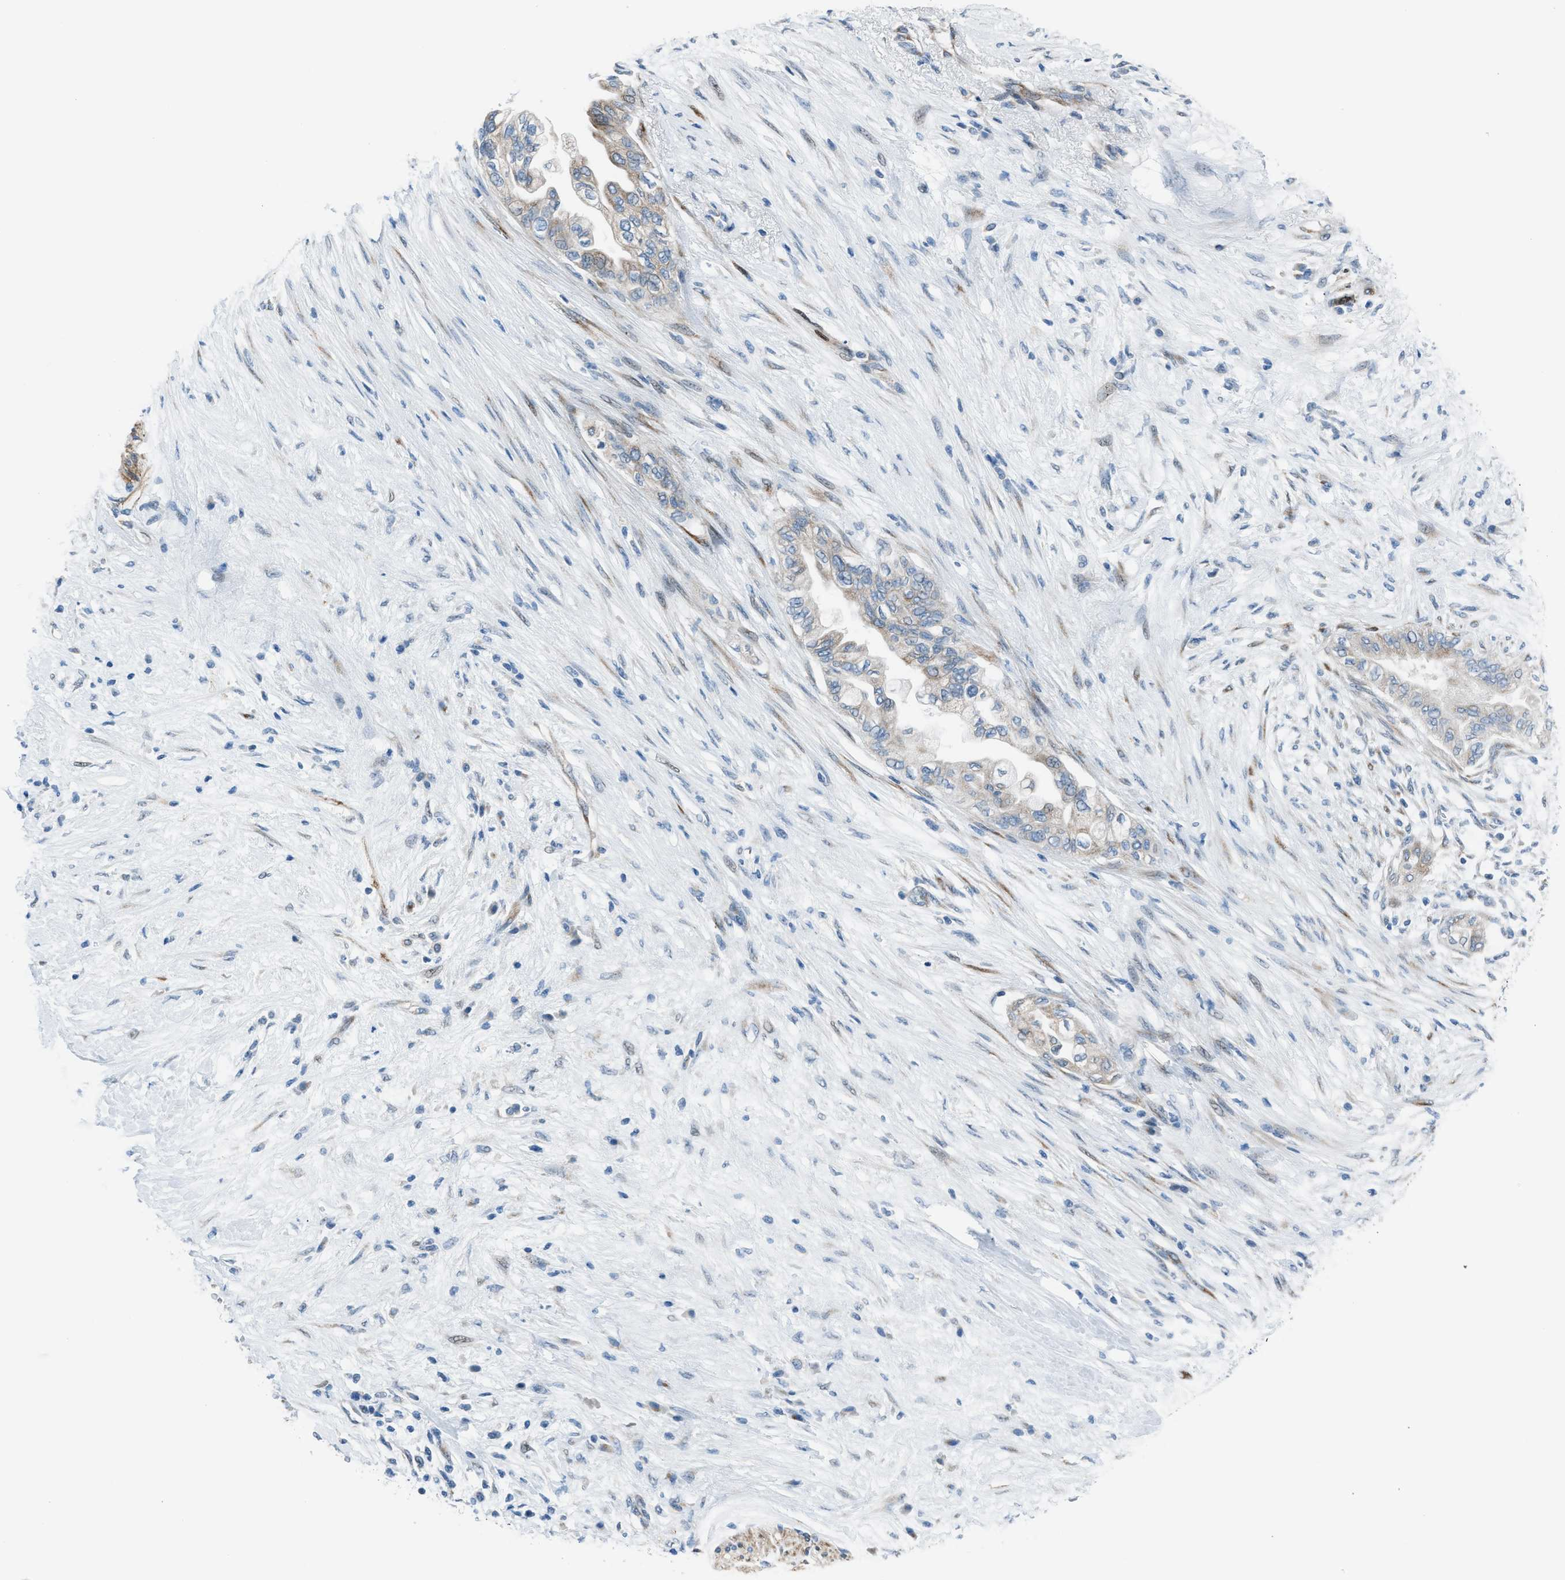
{"staining": {"intensity": "weak", "quantity": "25%-75%", "location": "cytoplasmic/membranous"}, "tissue": "pancreatic cancer", "cell_type": "Tumor cells", "image_type": "cancer", "snomed": [{"axis": "morphology", "description": "Normal tissue, NOS"}, {"axis": "morphology", "description": "Adenocarcinoma, NOS"}, {"axis": "topography", "description": "Pancreas"}, {"axis": "topography", "description": "Duodenum"}], "caption": "IHC staining of adenocarcinoma (pancreatic), which exhibits low levels of weak cytoplasmic/membranous staining in about 25%-75% of tumor cells indicating weak cytoplasmic/membranous protein expression. The staining was performed using DAB (brown) for protein detection and nuclei were counterstained in hematoxylin (blue).", "gene": "RNF41", "patient": {"sex": "female", "age": 60}}